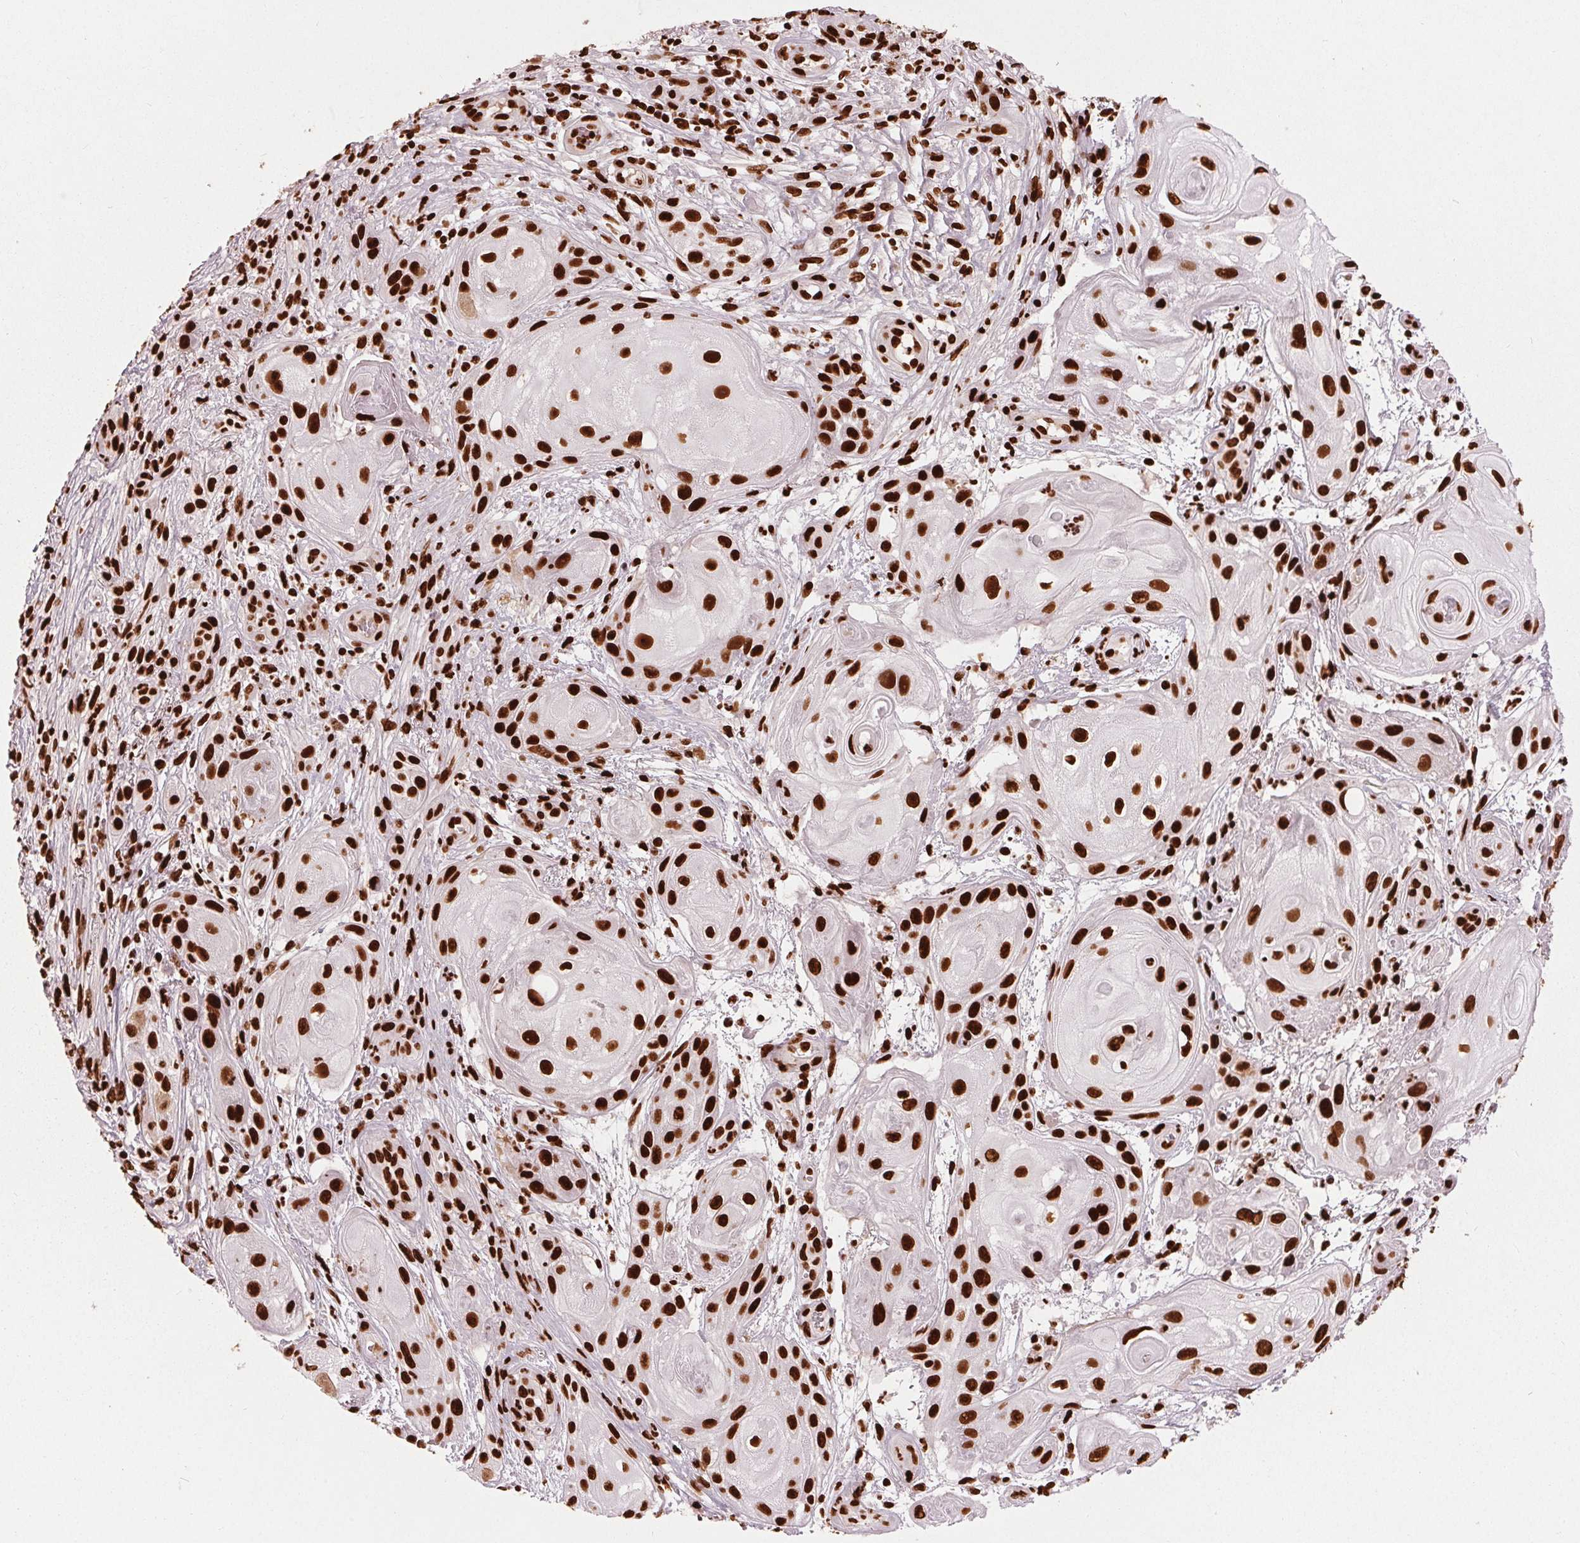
{"staining": {"intensity": "strong", "quantity": ">75%", "location": "nuclear"}, "tissue": "skin cancer", "cell_type": "Tumor cells", "image_type": "cancer", "snomed": [{"axis": "morphology", "description": "Squamous cell carcinoma, NOS"}, {"axis": "topography", "description": "Skin"}], "caption": "IHC (DAB) staining of skin cancer shows strong nuclear protein positivity in about >75% of tumor cells. The staining was performed using DAB, with brown indicating positive protein expression. Nuclei are stained blue with hematoxylin.", "gene": "BRD4", "patient": {"sex": "male", "age": 62}}